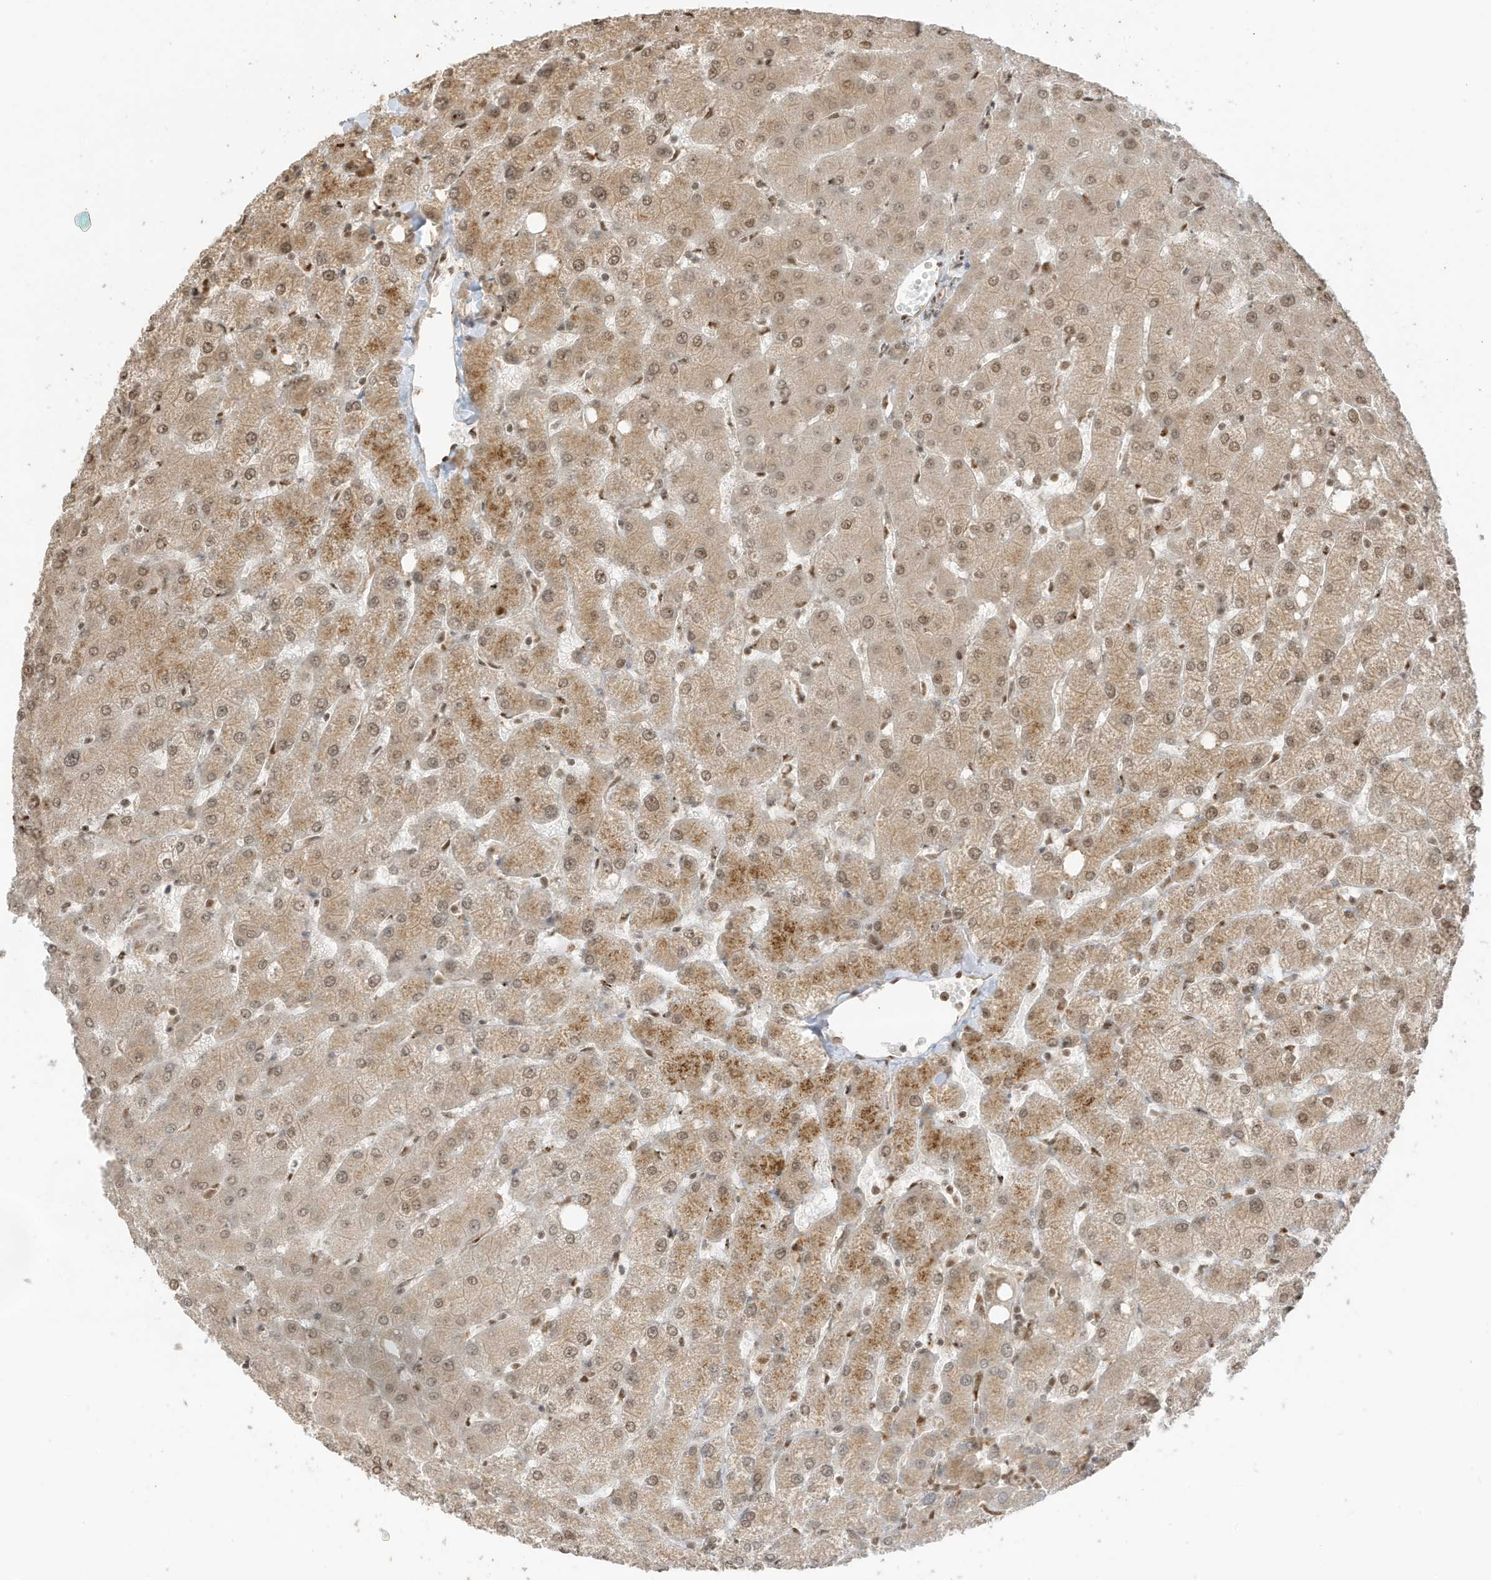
{"staining": {"intensity": "negative", "quantity": "none", "location": "none"}, "tissue": "liver", "cell_type": "Cholangiocytes", "image_type": "normal", "snomed": [{"axis": "morphology", "description": "Normal tissue, NOS"}, {"axis": "topography", "description": "Liver"}], "caption": "High power microscopy photomicrograph of an immunohistochemistry photomicrograph of benign liver, revealing no significant expression in cholangiocytes.", "gene": "ZBTB41", "patient": {"sex": "female", "age": 54}}